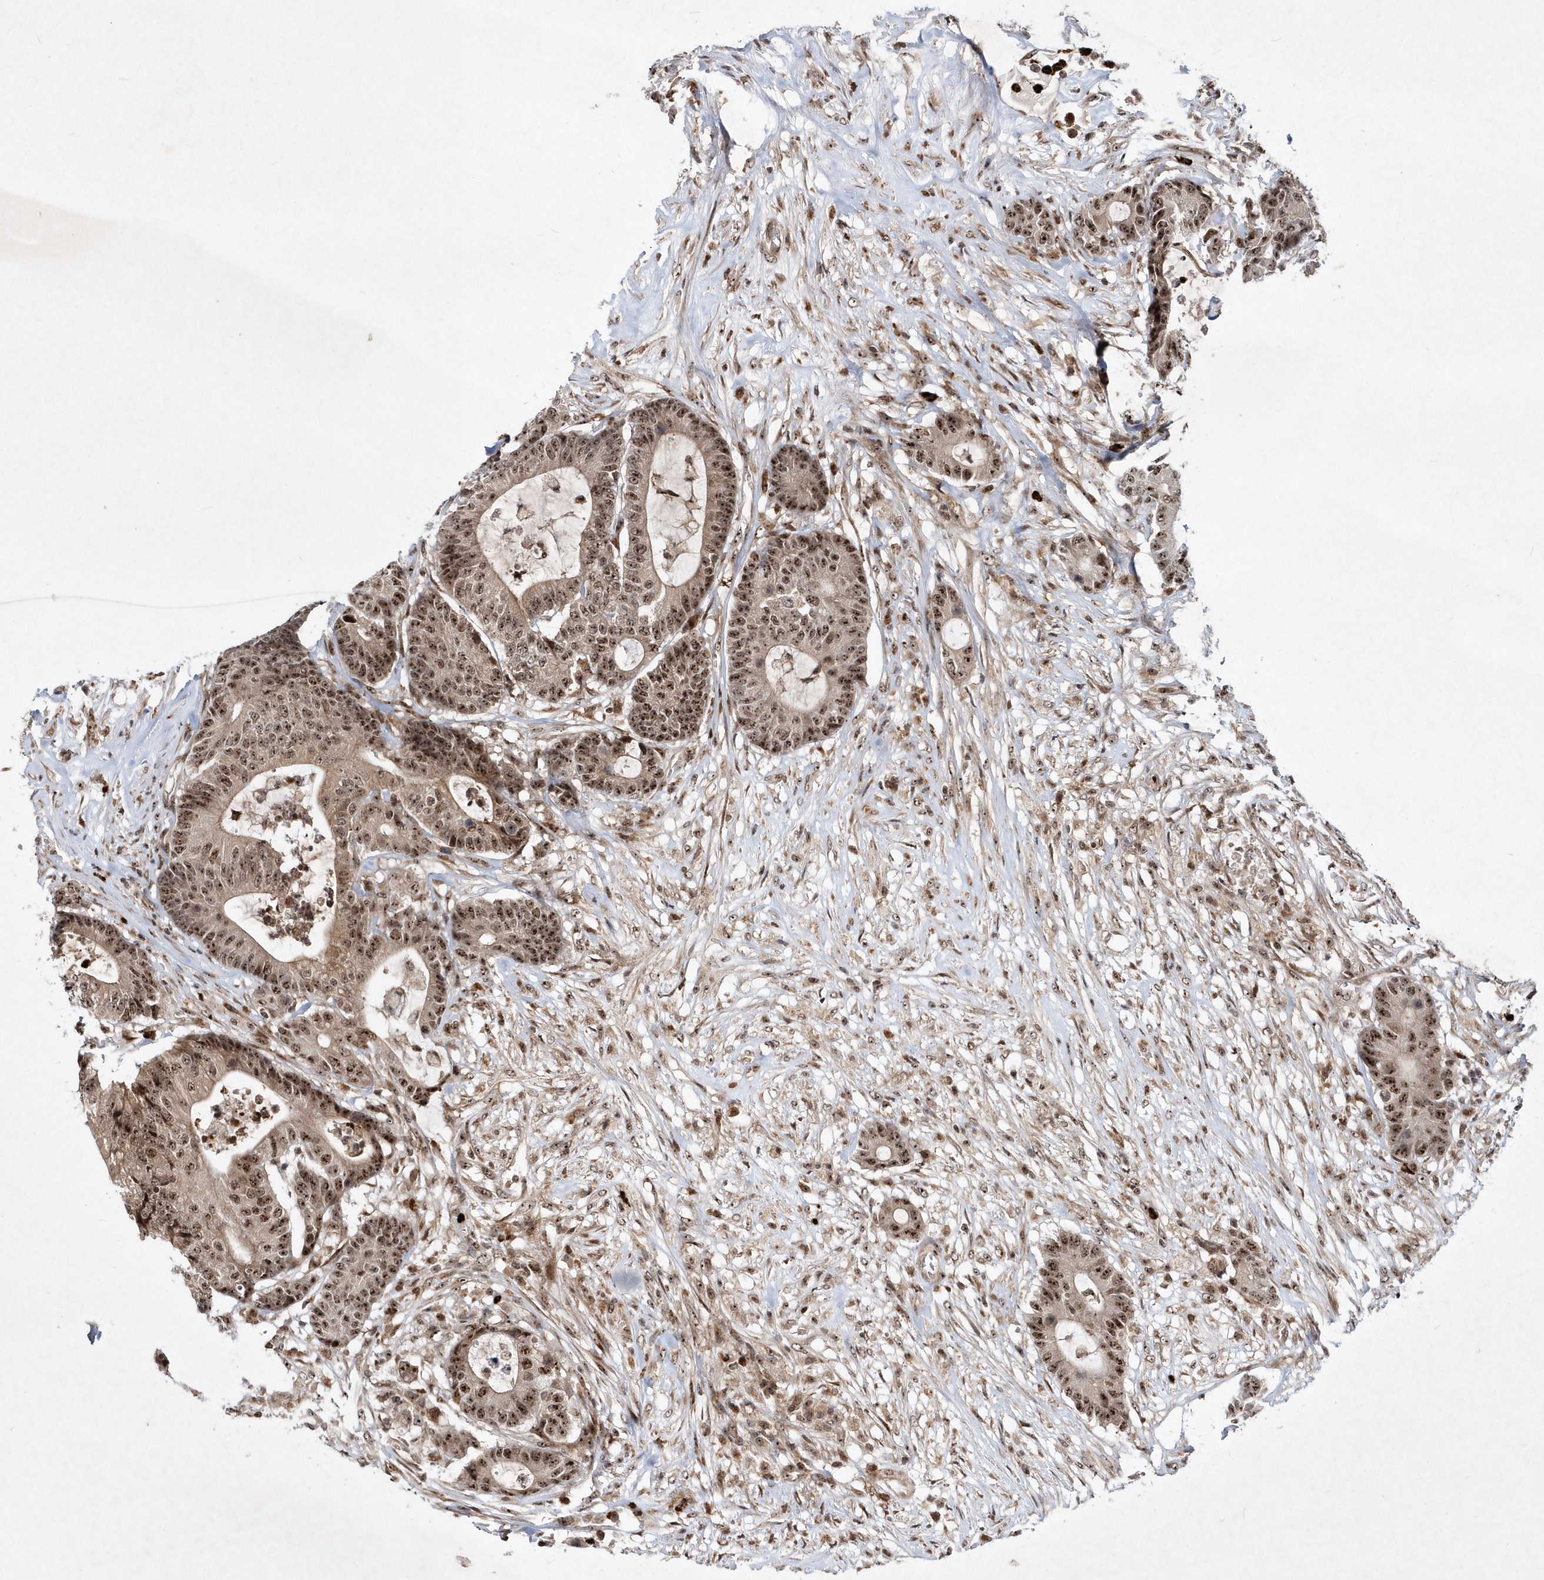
{"staining": {"intensity": "strong", "quantity": ">75%", "location": "cytoplasmic/membranous,nuclear"}, "tissue": "colorectal cancer", "cell_type": "Tumor cells", "image_type": "cancer", "snomed": [{"axis": "morphology", "description": "Adenocarcinoma, NOS"}, {"axis": "topography", "description": "Colon"}], "caption": "A brown stain labels strong cytoplasmic/membranous and nuclear staining of a protein in colorectal cancer (adenocarcinoma) tumor cells.", "gene": "SOWAHB", "patient": {"sex": "female", "age": 84}}